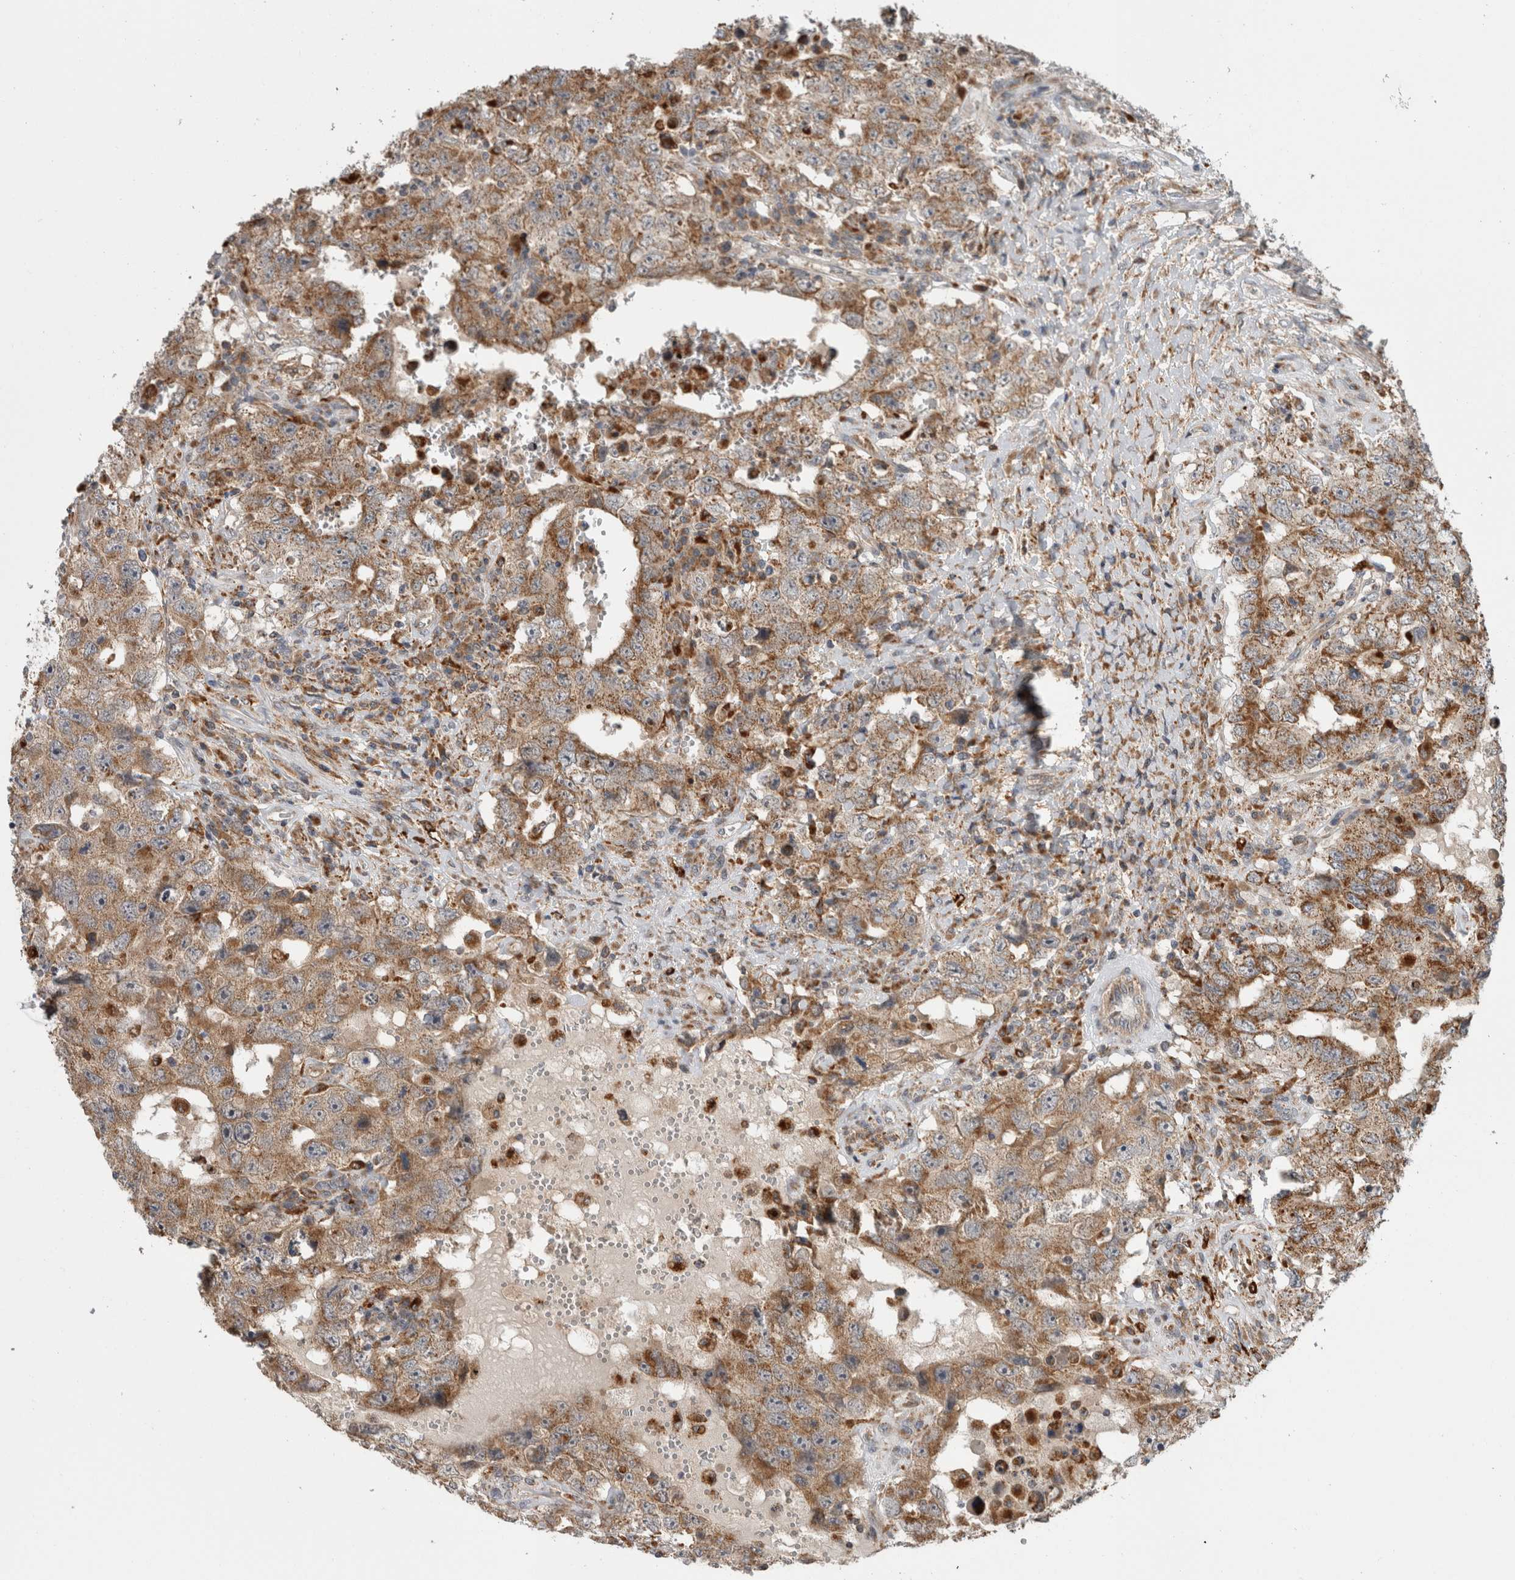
{"staining": {"intensity": "moderate", "quantity": ">75%", "location": "cytoplasmic/membranous"}, "tissue": "testis cancer", "cell_type": "Tumor cells", "image_type": "cancer", "snomed": [{"axis": "morphology", "description": "Carcinoma, Embryonal, NOS"}, {"axis": "topography", "description": "Testis"}], "caption": "Human testis embryonal carcinoma stained with a brown dye displays moderate cytoplasmic/membranous positive staining in approximately >75% of tumor cells.", "gene": "ADGRL3", "patient": {"sex": "male", "age": 26}}